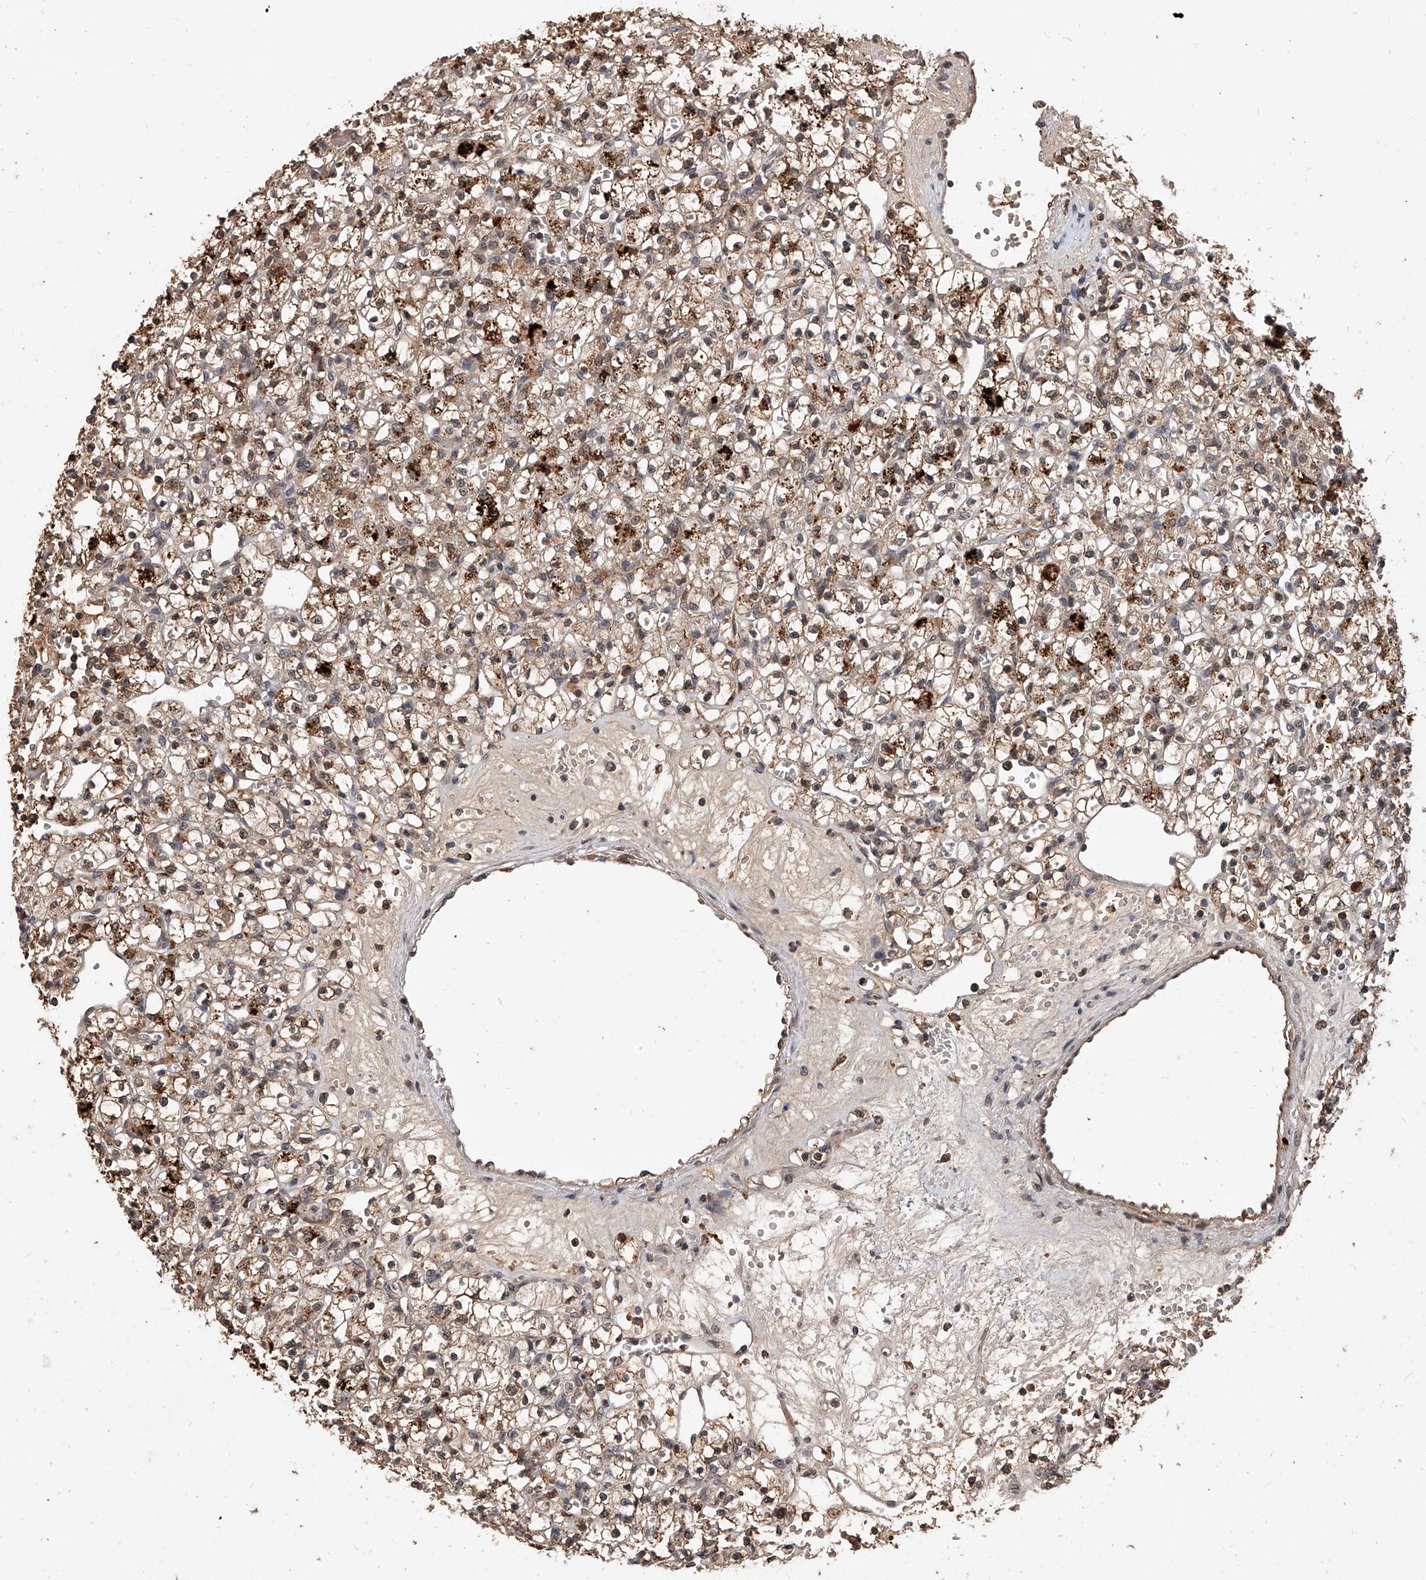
{"staining": {"intensity": "moderate", "quantity": ">75%", "location": "cytoplasmic/membranous,nuclear"}, "tissue": "renal cancer", "cell_type": "Tumor cells", "image_type": "cancer", "snomed": [{"axis": "morphology", "description": "Adenocarcinoma, NOS"}, {"axis": "topography", "description": "Kidney"}], "caption": "High-power microscopy captured an immunohistochemistry image of adenocarcinoma (renal), revealing moderate cytoplasmic/membranous and nuclear positivity in about >75% of tumor cells.", "gene": "CFAP410", "patient": {"sex": "female", "age": 59}}